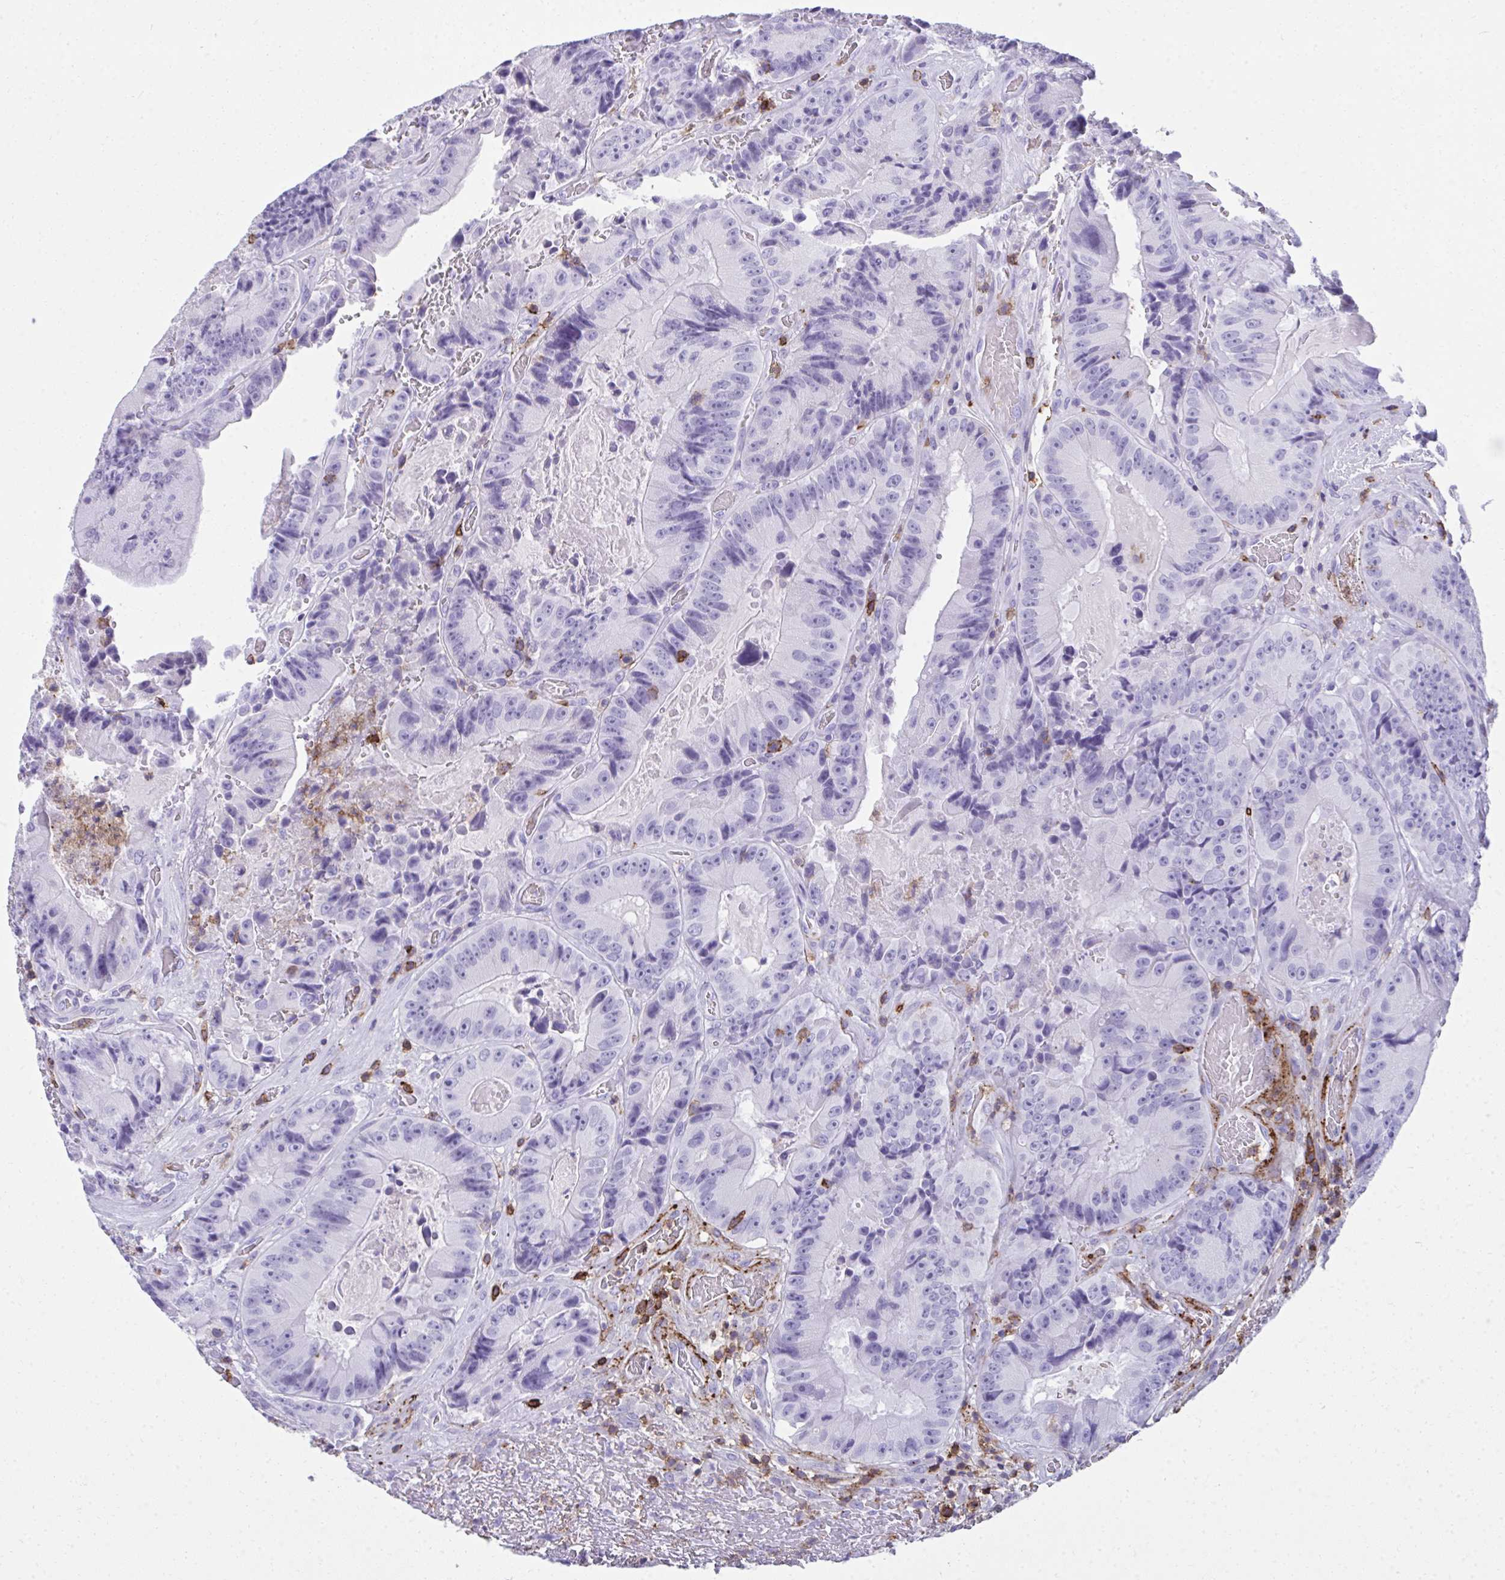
{"staining": {"intensity": "negative", "quantity": "none", "location": "none"}, "tissue": "colorectal cancer", "cell_type": "Tumor cells", "image_type": "cancer", "snomed": [{"axis": "morphology", "description": "Adenocarcinoma, NOS"}, {"axis": "topography", "description": "Colon"}], "caption": "The histopathology image demonstrates no significant expression in tumor cells of colorectal cancer. Brightfield microscopy of immunohistochemistry (IHC) stained with DAB (brown) and hematoxylin (blue), captured at high magnification.", "gene": "SPN", "patient": {"sex": "female", "age": 86}}